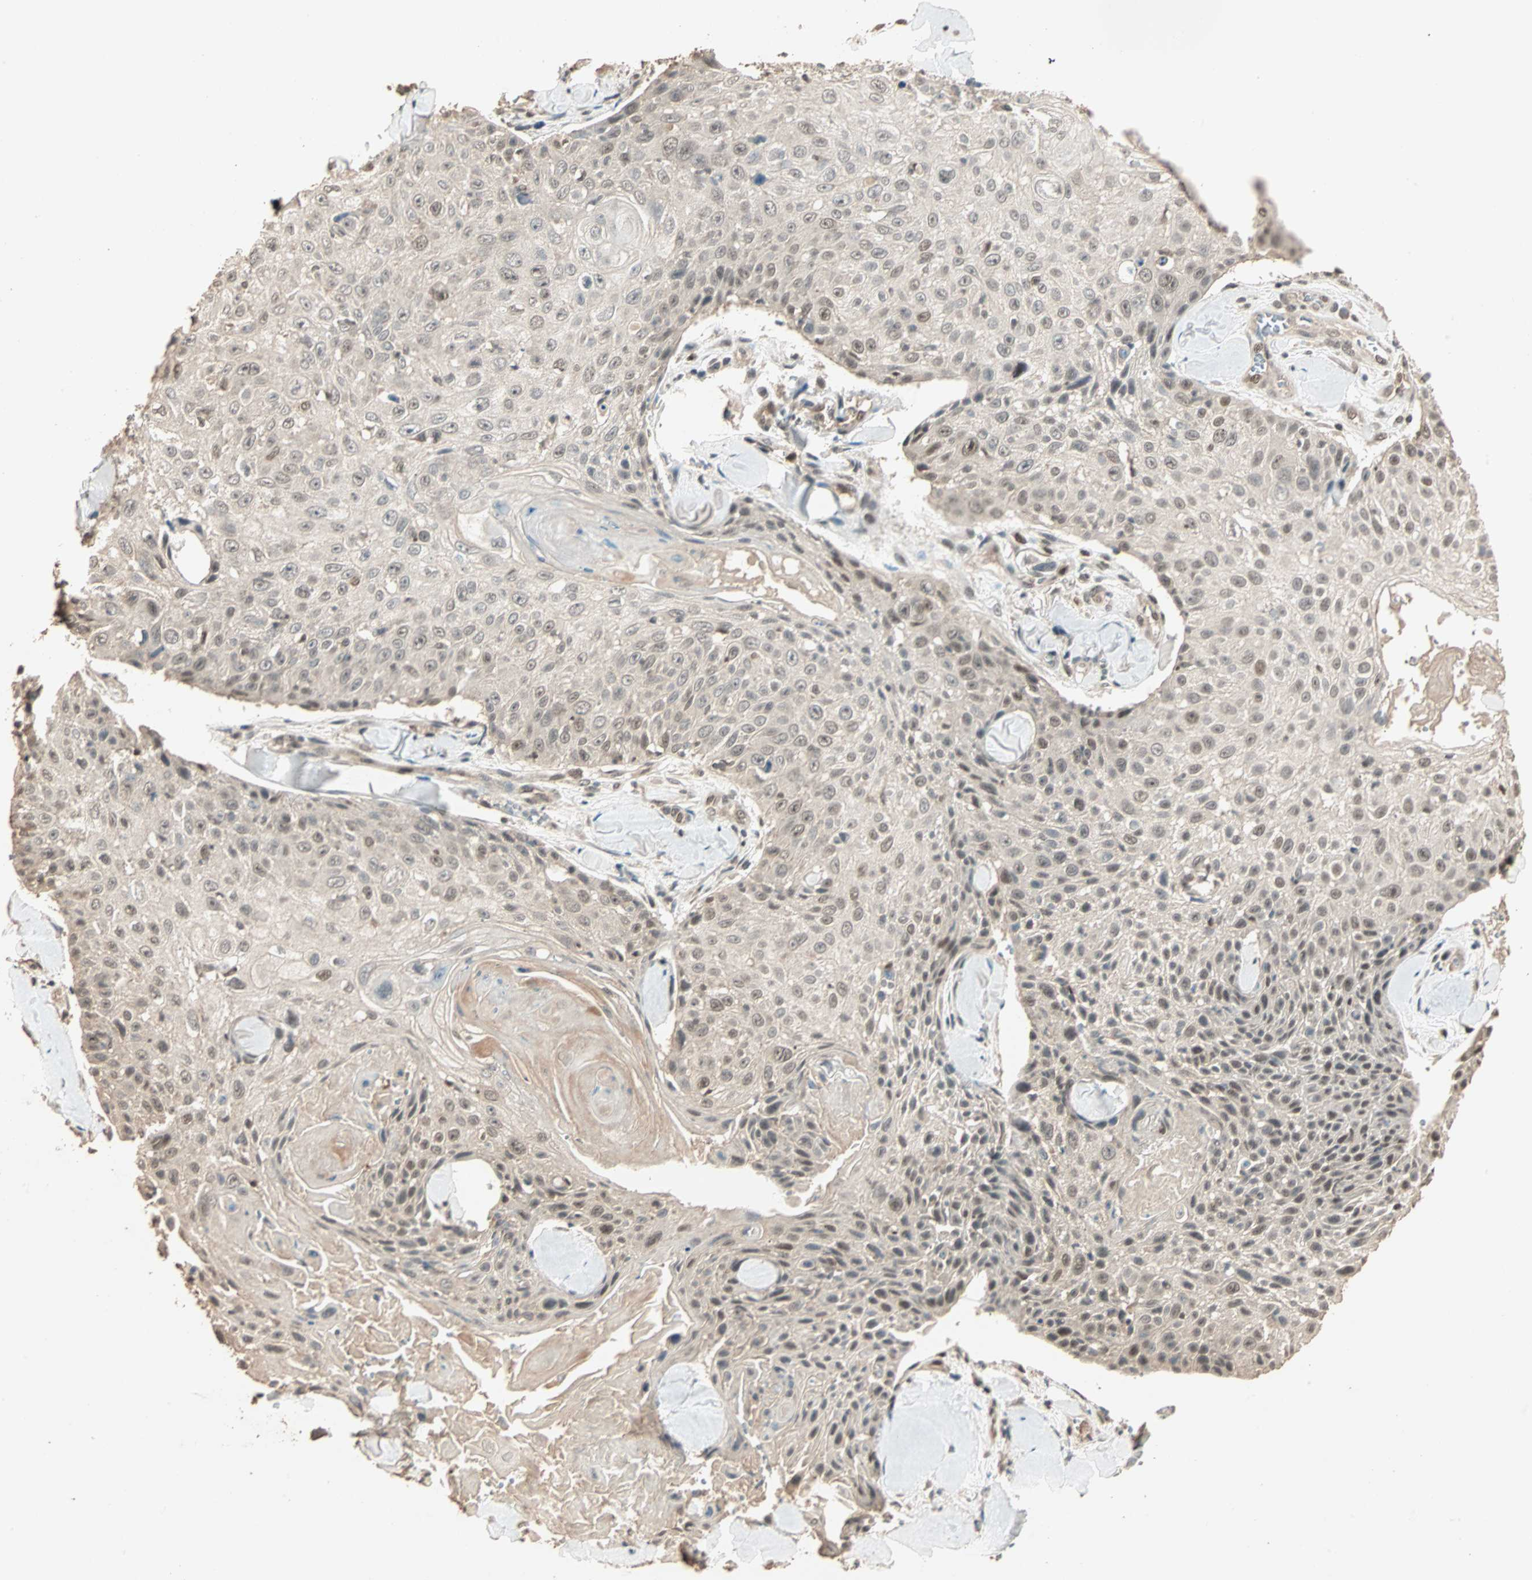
{"staining": {"intensity": "weak", "quantity": ">75%", "location": "cytoplasmic/membranous,nuclear"}, "tissue": "skin cancer", "cell_type": "Tumor cells", "image_type": "cancer", "snomed": [{"axis": "morphology", "description": "Squamous cell carcinoma, NOS"}, {"axis": "topography", "description": "Skin"}], "caption": "Immunohistochemistry (IHC) image of human skin cancer stained for a protein (brown), which exhibits low levels of weak cytoplasmic/membranous and nuclear expression in about >75% of tumor cells.", "gene": "ZBTB33", "patient": {"sex": "male", "age": 86}}